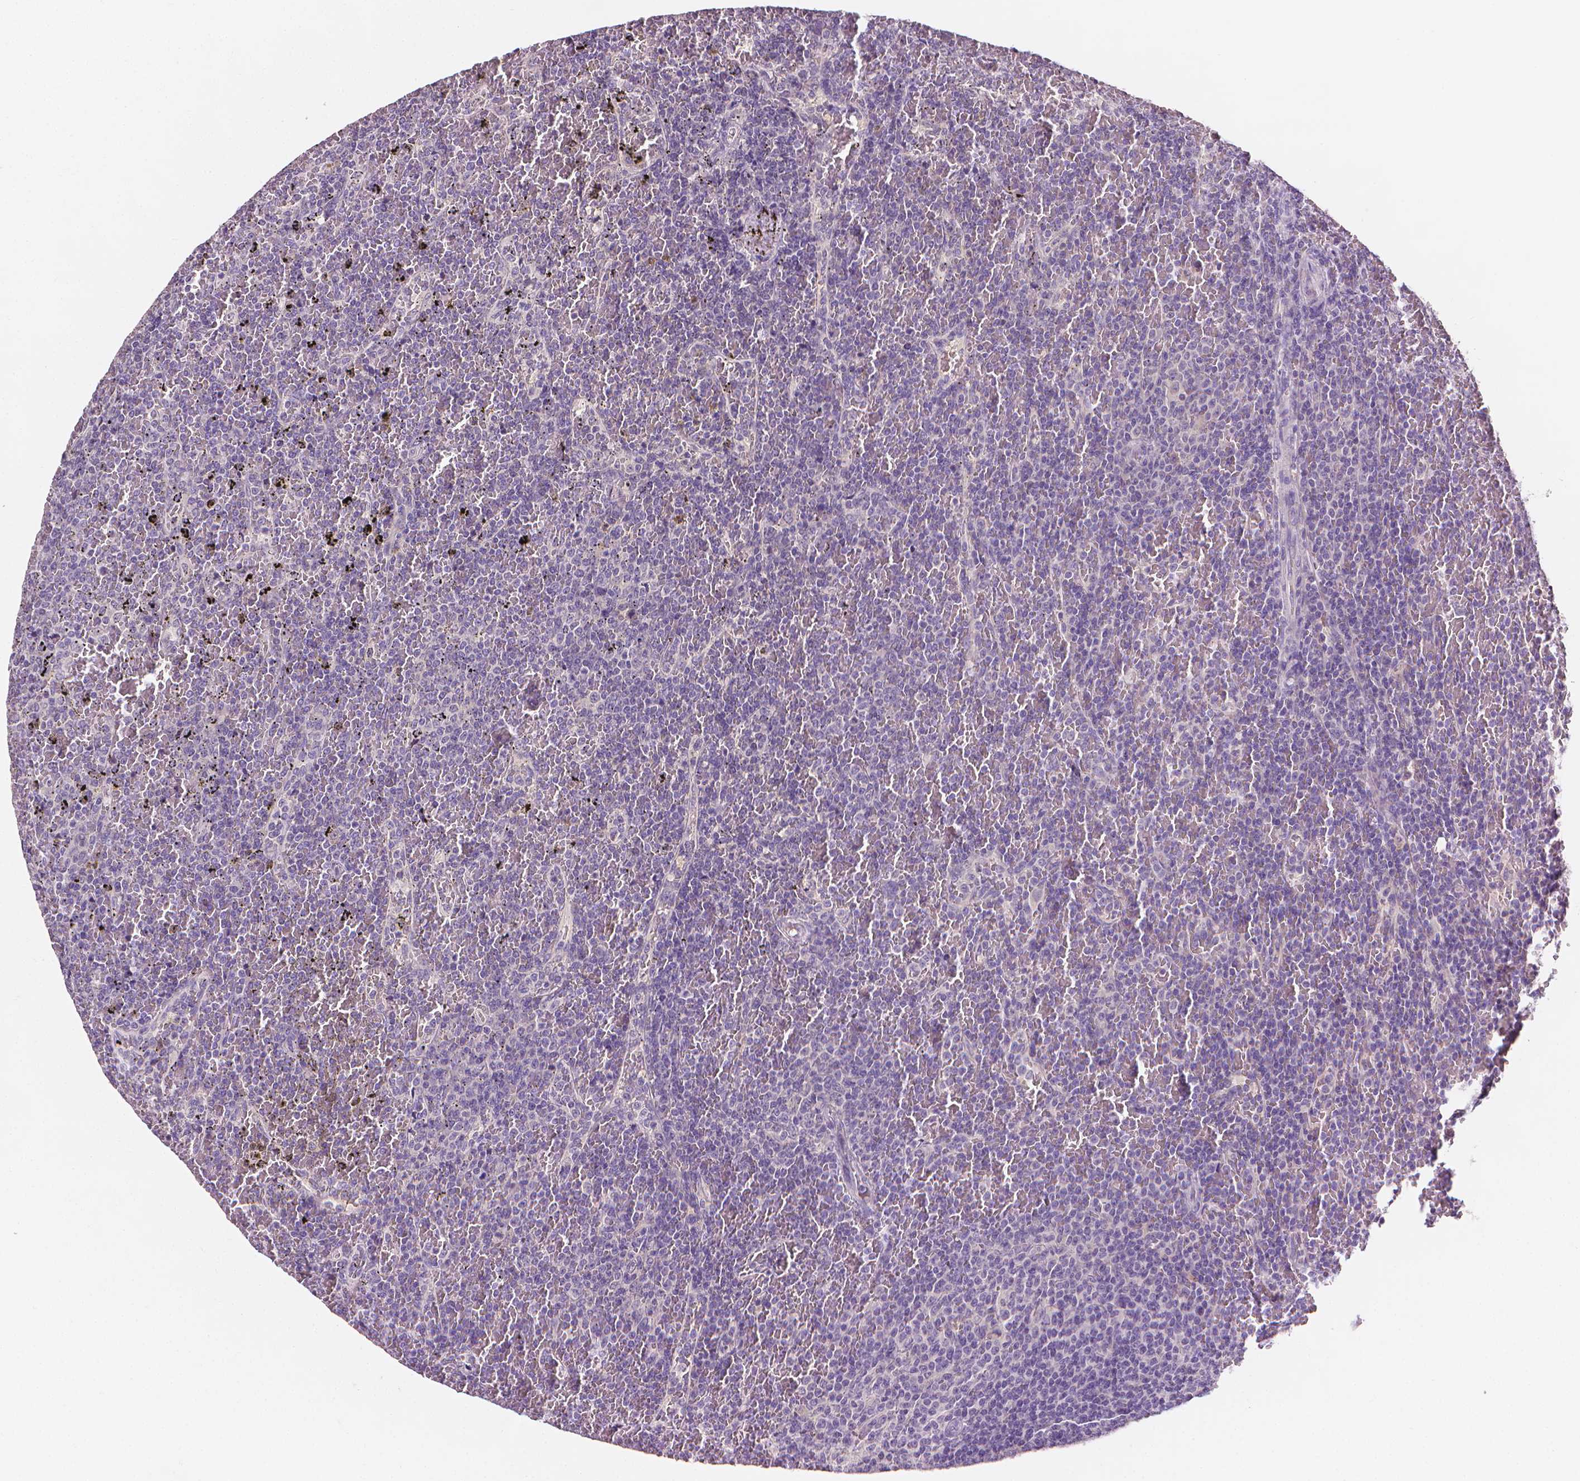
{"staining": {"intensity": "negative", "quantity": "none", "location": "none"}, "tissue": "lymphoma", "cell_type": "Tumor cells", "image_type": "cancer", "snomed": [{"axis": "morphology", "description": "Malignant lymphoma, non-Hodgkin's type, Low grade"}, {"axis": "topography", "description": "Spleen"}], "caption": "Immunohistochemical staining of human low-grade malignant lymphoma, non-Hodgkin's type reveals no significant positivity in tumor cells.", "gene": "FASN", "patient": {"sex": "female", "age": 77}}